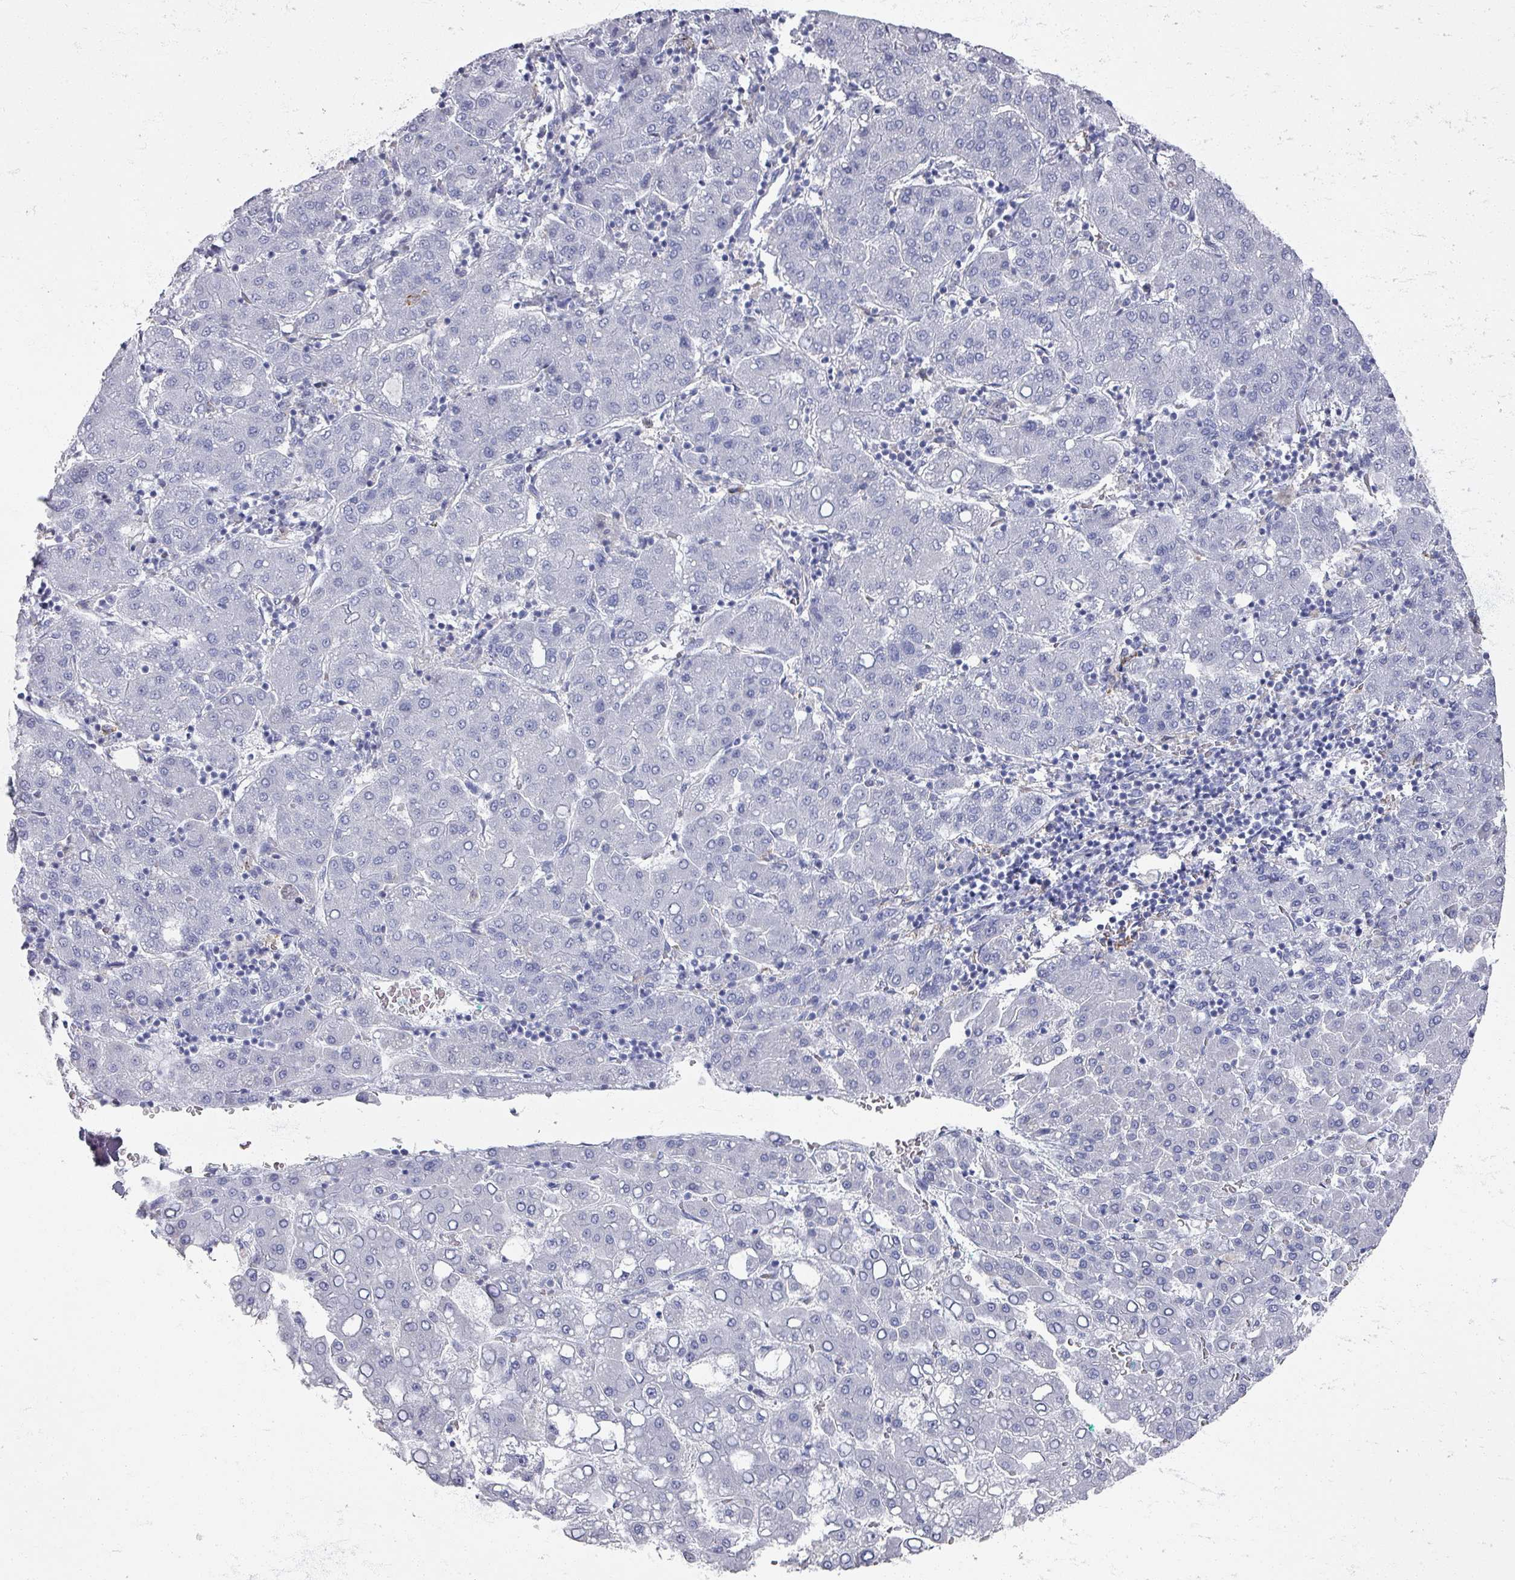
{"staining": {"intensity": "negative", "quantity": "none", "location": "none"}, "tissue": "liver cancer", "cell_type": "Tumor cells", "image_type": "cancer", "snomed": [{"axis": "morphology", "description": "Carcinoma, Hepatocellular, NOS"}, {"axis": "topography", "description": "Liver"}], "caption": "Tumor cells show no significant expression in liver cancer.", "gene": "OMG", "patient": {"sex": "male", "age": 65}}